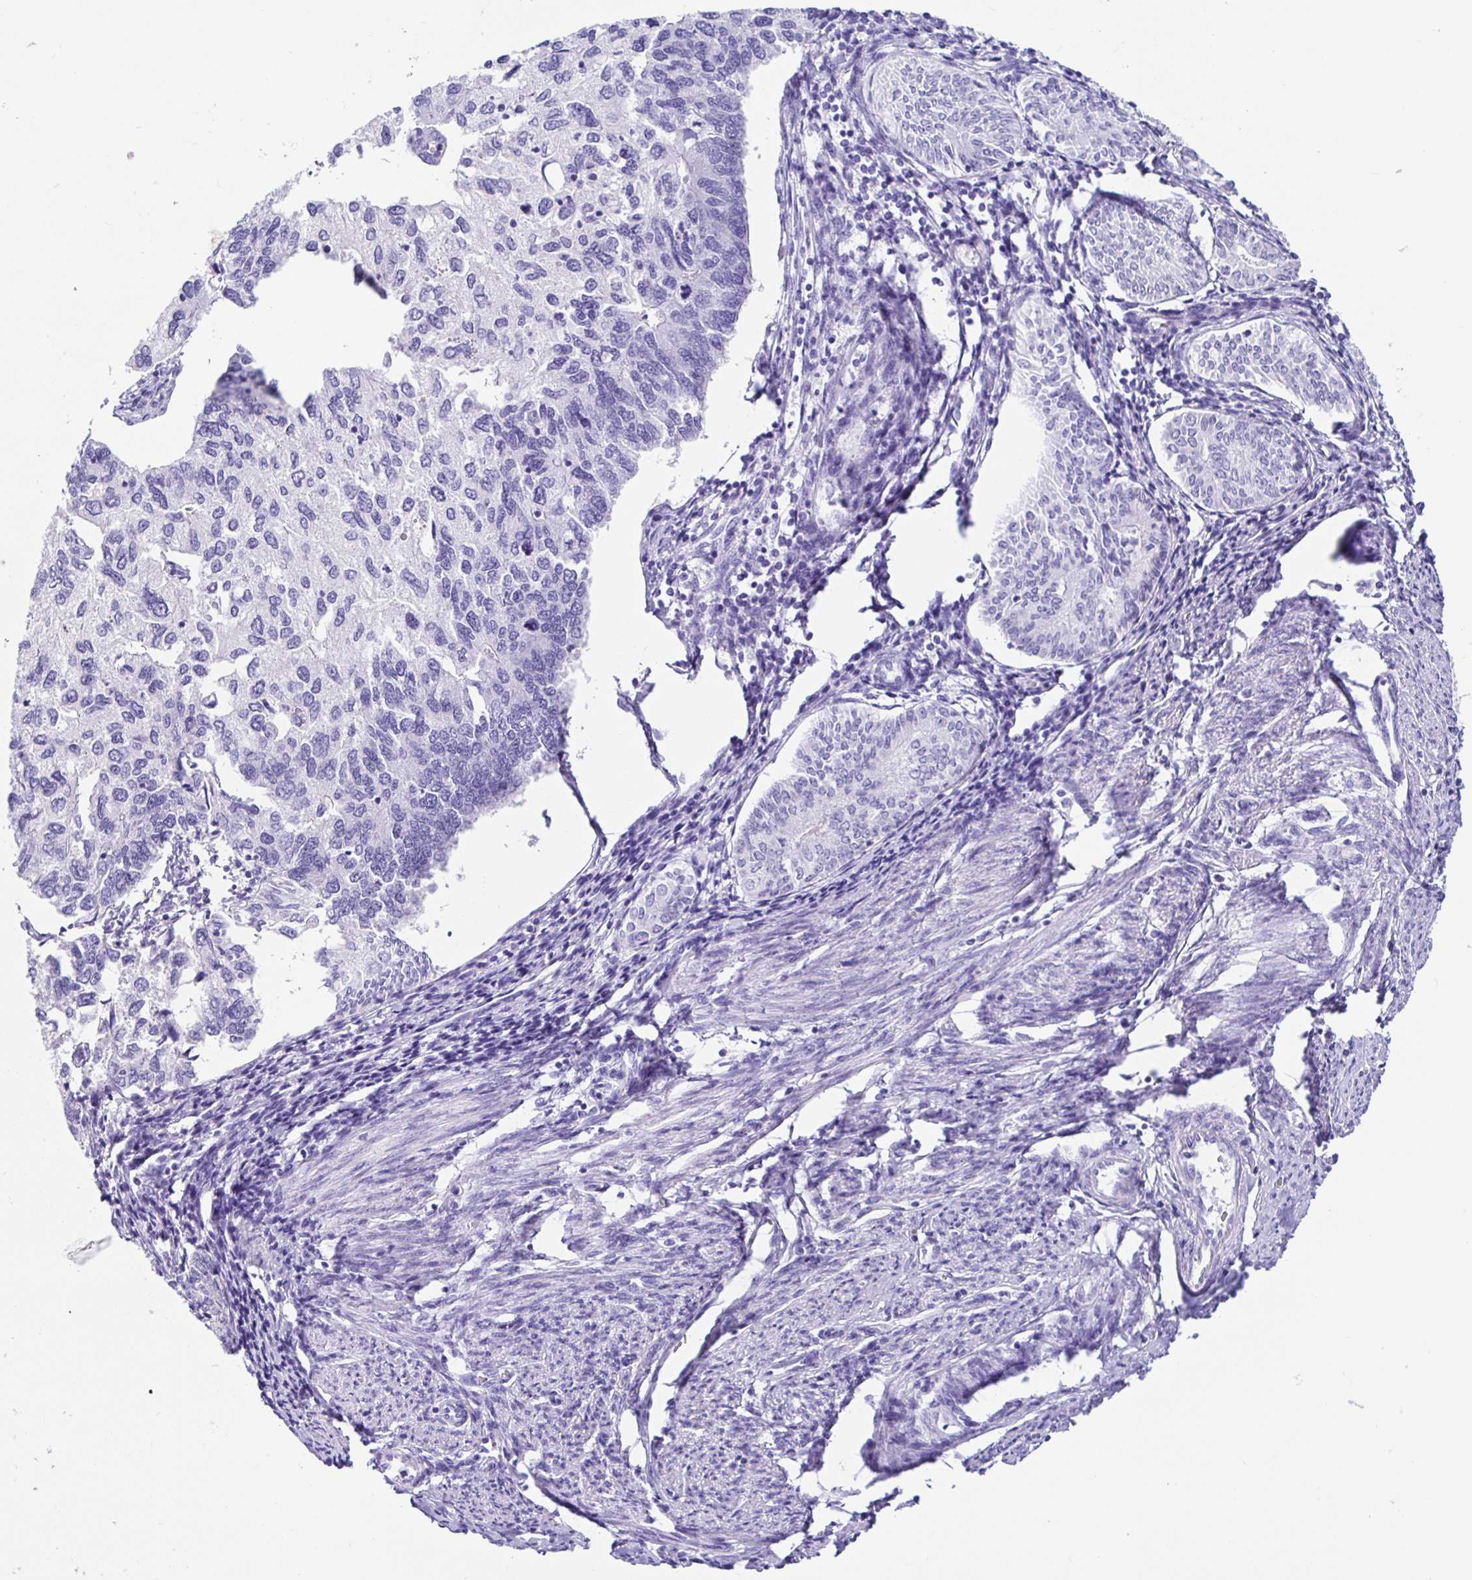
{"staining": {"intensity": "negative", "quantity": "none", "location": "none"}, "tissue": "endometrial cancer", "cell_type": "Tumor cells", "image_type": "cancer", "snomed": [{"axis": "morphology", "description": "Carcinoma, NOS"}, {"axis": "topography", "description": "Uterus"}], "caption": "Carcinoma (endometrial) was stained to show a protein in brown. There is no significant positivity in tumor cells.", "gene": "PRAMEF19", "patient": {"sex": "female", "age": 76}}